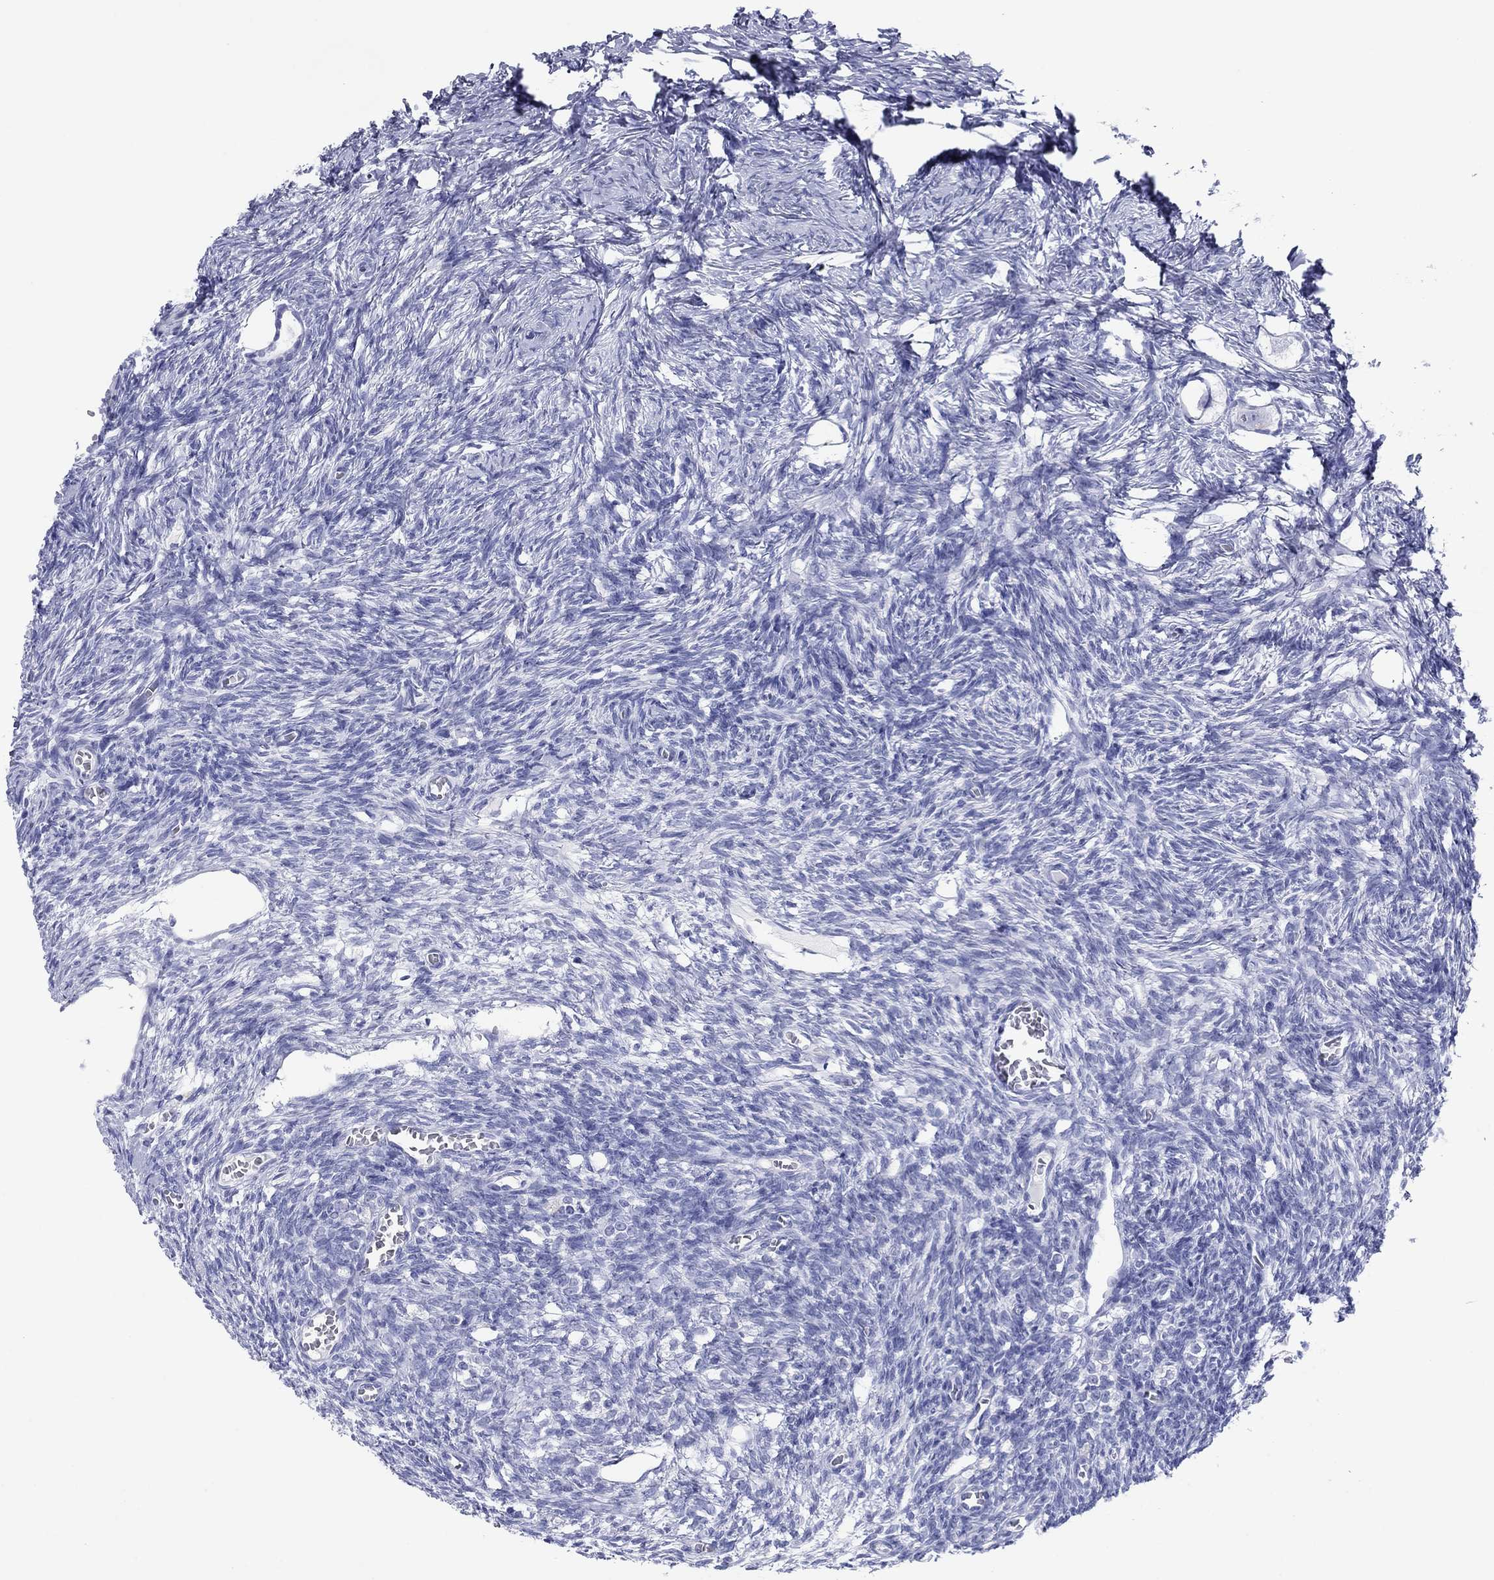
{"staining": {"intensity": "negative", "quantity": "none", "location": "none"}, "tissue": "ovary", "cell_type": "Follicle cells", "image_type": "normal", "snomed": [{"axis": "morphology", "description": "Normal tissue, NOS"}, {"axis": "topography", "description": "Ovary"}], "caption": "Protein analysis of unremarkable ovary shows no significant positivity in follicle cells.", "gene": "ATP4A", "patient": {"sex": "female", "age": 27}}